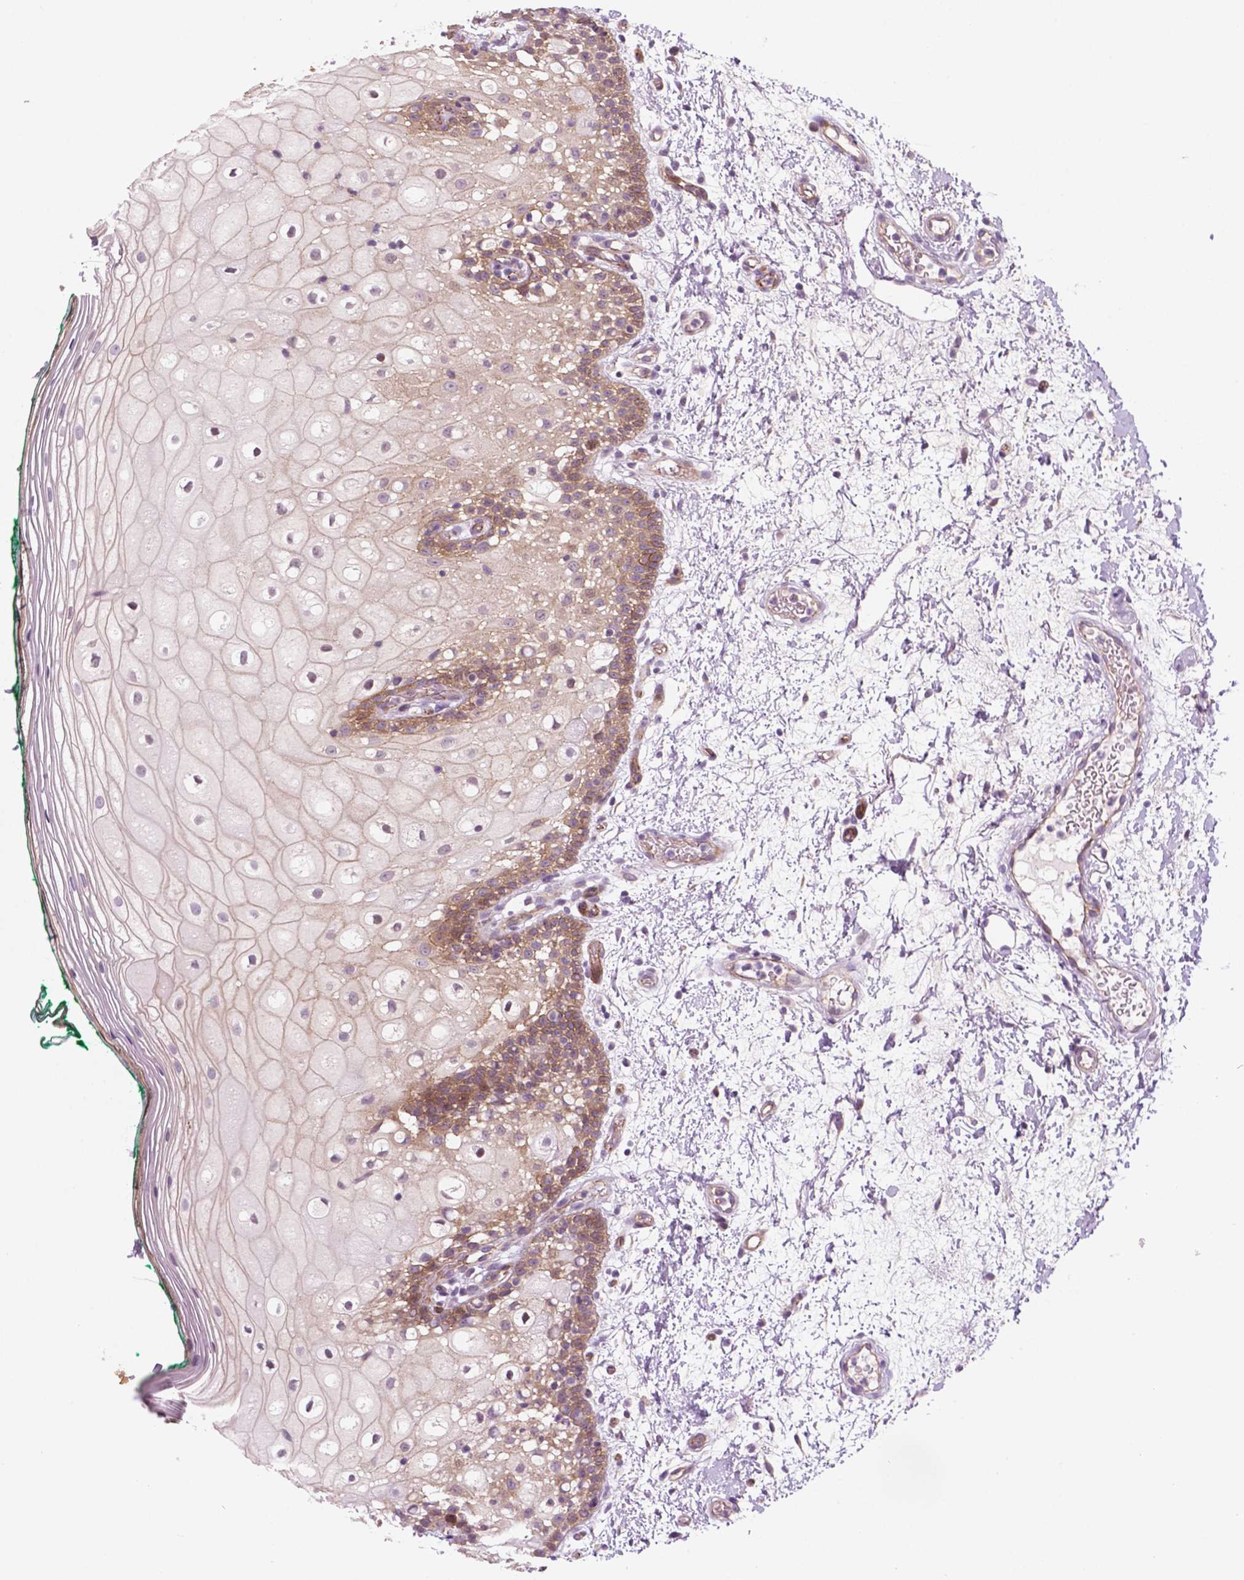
{"staining": {"intensity": "moderate", "quantity": "25%-75%", "location": "cytoplasmic/membranous"}, "tissue": "oral mucosa", "cell_type": "Squamous epithelial cells", "image_type": "normal", "snomed": [{"axis": "morphology", "description": "Normal tissue, NOS"}, {"axis": "topography", "description": "Oral tissue"}], "caption": "Protein expression analysis of benign human oral mucosa reveals moderate cytoplasmic/membranous staining in approximately 25%-75% of squamous epithelial cells. The staining was performed using DAB (3,3'-diaminobenzidine), with brown indicating positive protein expression. Nuclei are stained blue with hematoxylin.", "gene": "RND3", "patient": {"sex": "female", "age": 83}}